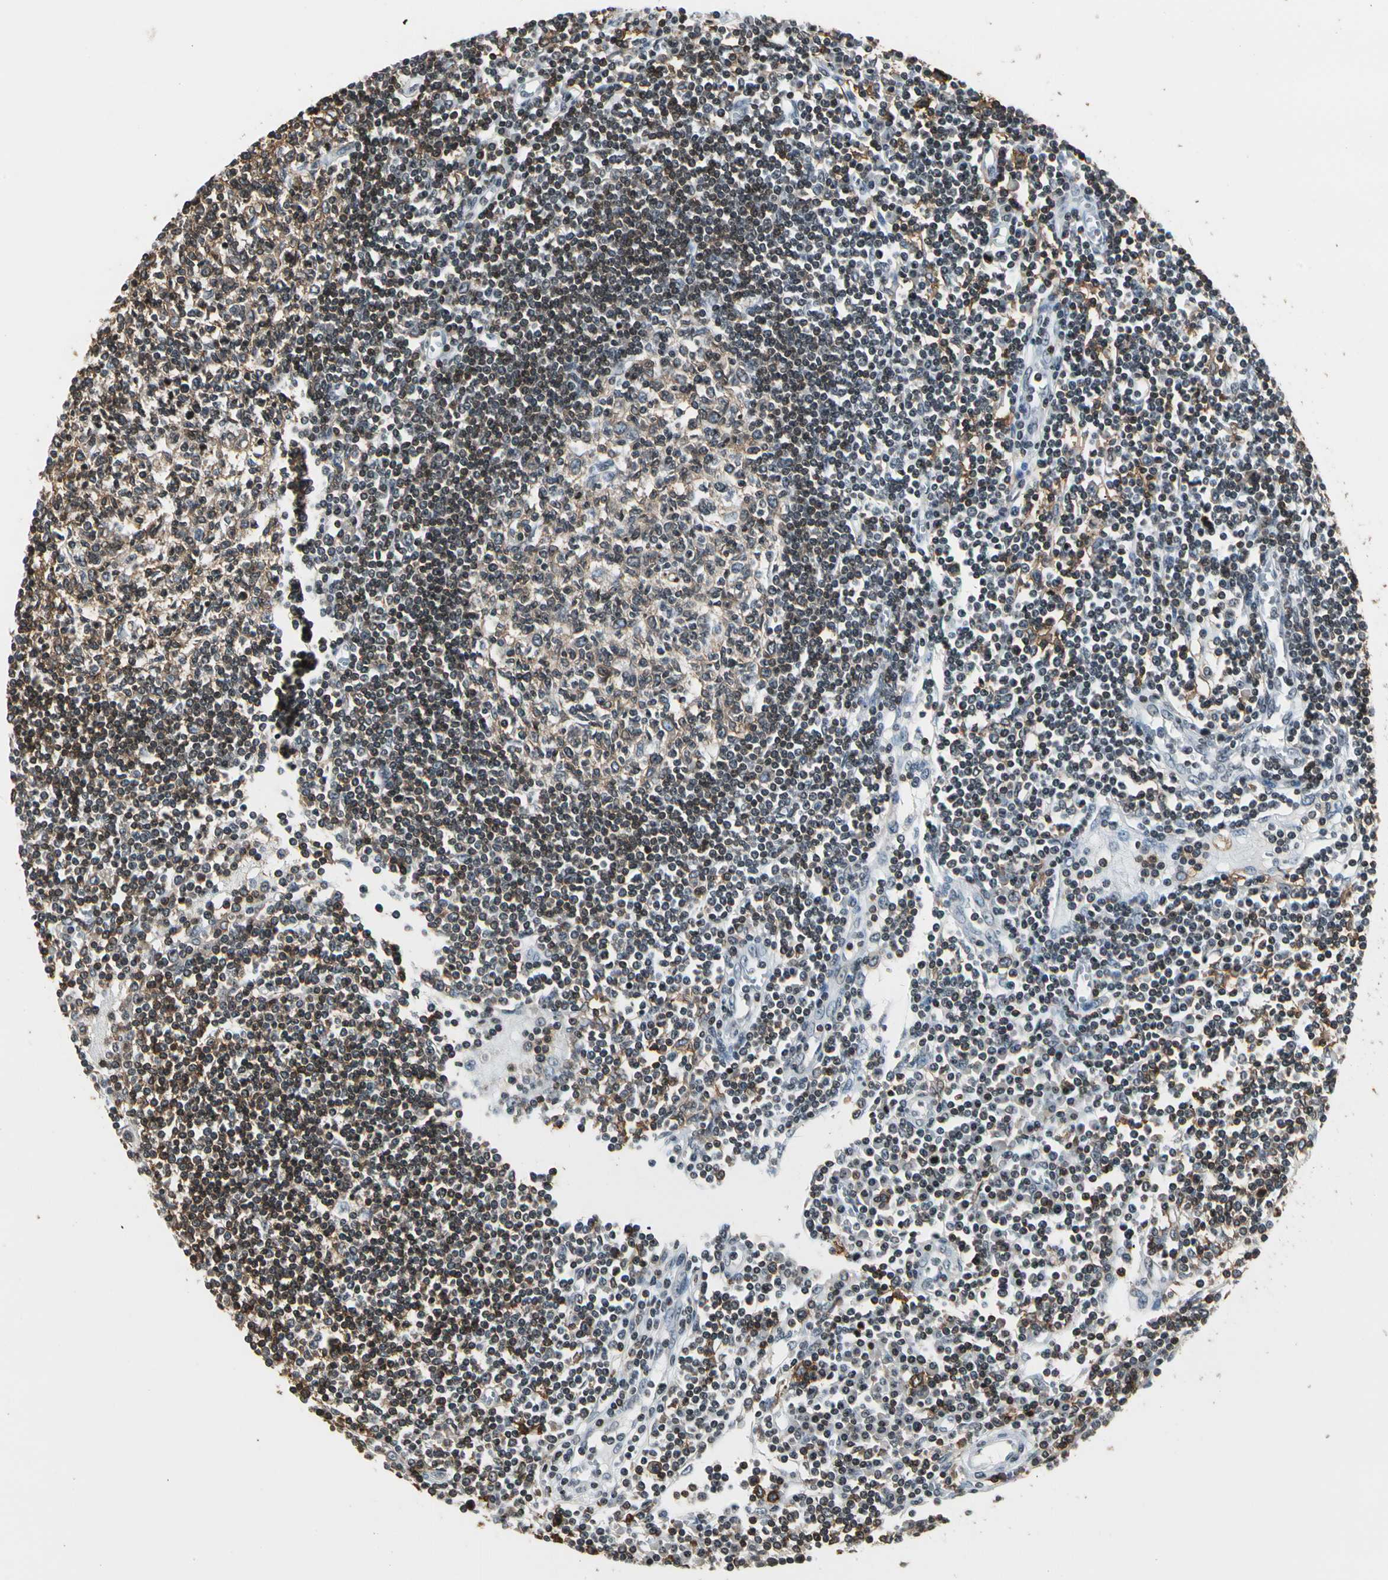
{"staining": {"intensity": "moderate", "quantity": ">75%", "location": "cytoplasmic/membranous,nuclear"}, "tissue": "lymph node", "cell_type": "Germinal center cells", "image_type": "normal", "snomed": [{"axis": "morphology", "description": "Normal tissue, NOS"}, {"axis": "topography", "description": "Lymph node"}], "caption": "Immunohistochemical staining of normal lymph node displays moderate cytoplasmic/membranous,nuclear protein expression in approximately >75% of germinal center cells.", "gene": "FER", "patient": {"sex": "female", "age": 62}}